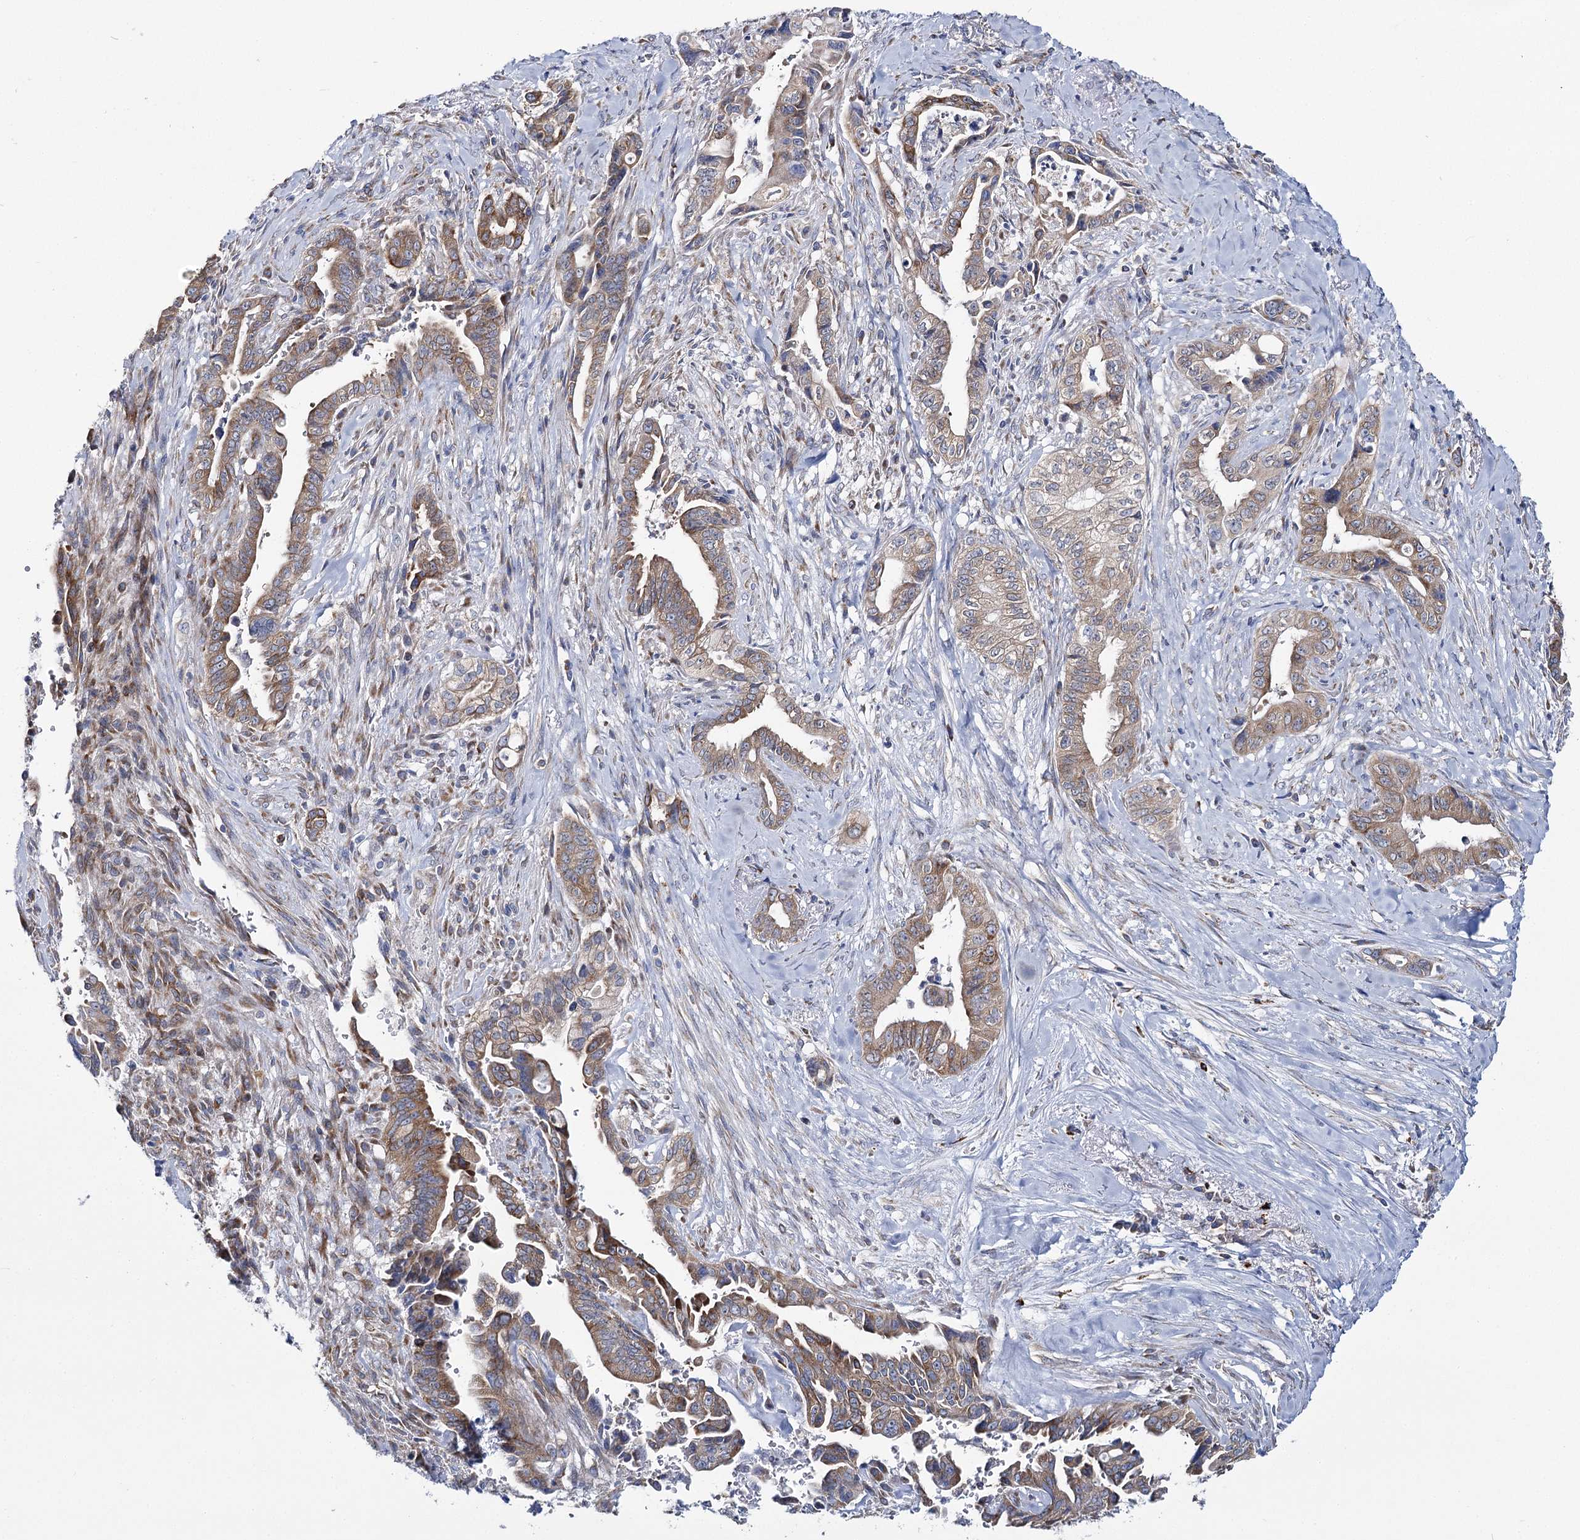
{"staining": {"intensity": "moderate", "quantity": ">75%", "location": "cytoplasmic/membranous"}, "tissue": "pancreatic cancer", "cell_type": "Tumor cells", "image_type": "cancer", "snomed": [{"axis": "morphology", "description": "Adenocarcinoma, NOS"}, {"axis": "topography", "description": "Pancreas"}], "caption": "An IHC histopathology image of neoplastic tissue is shown. Protein staining in brown shows moderate cytoplasmic/membranous positivity in pancreatic cancer within tumor cells. (IHC, brightfield microscopy, high magnification).", "gene": "THUMPD3", "patient": {"sex": "male", "age": 70}}